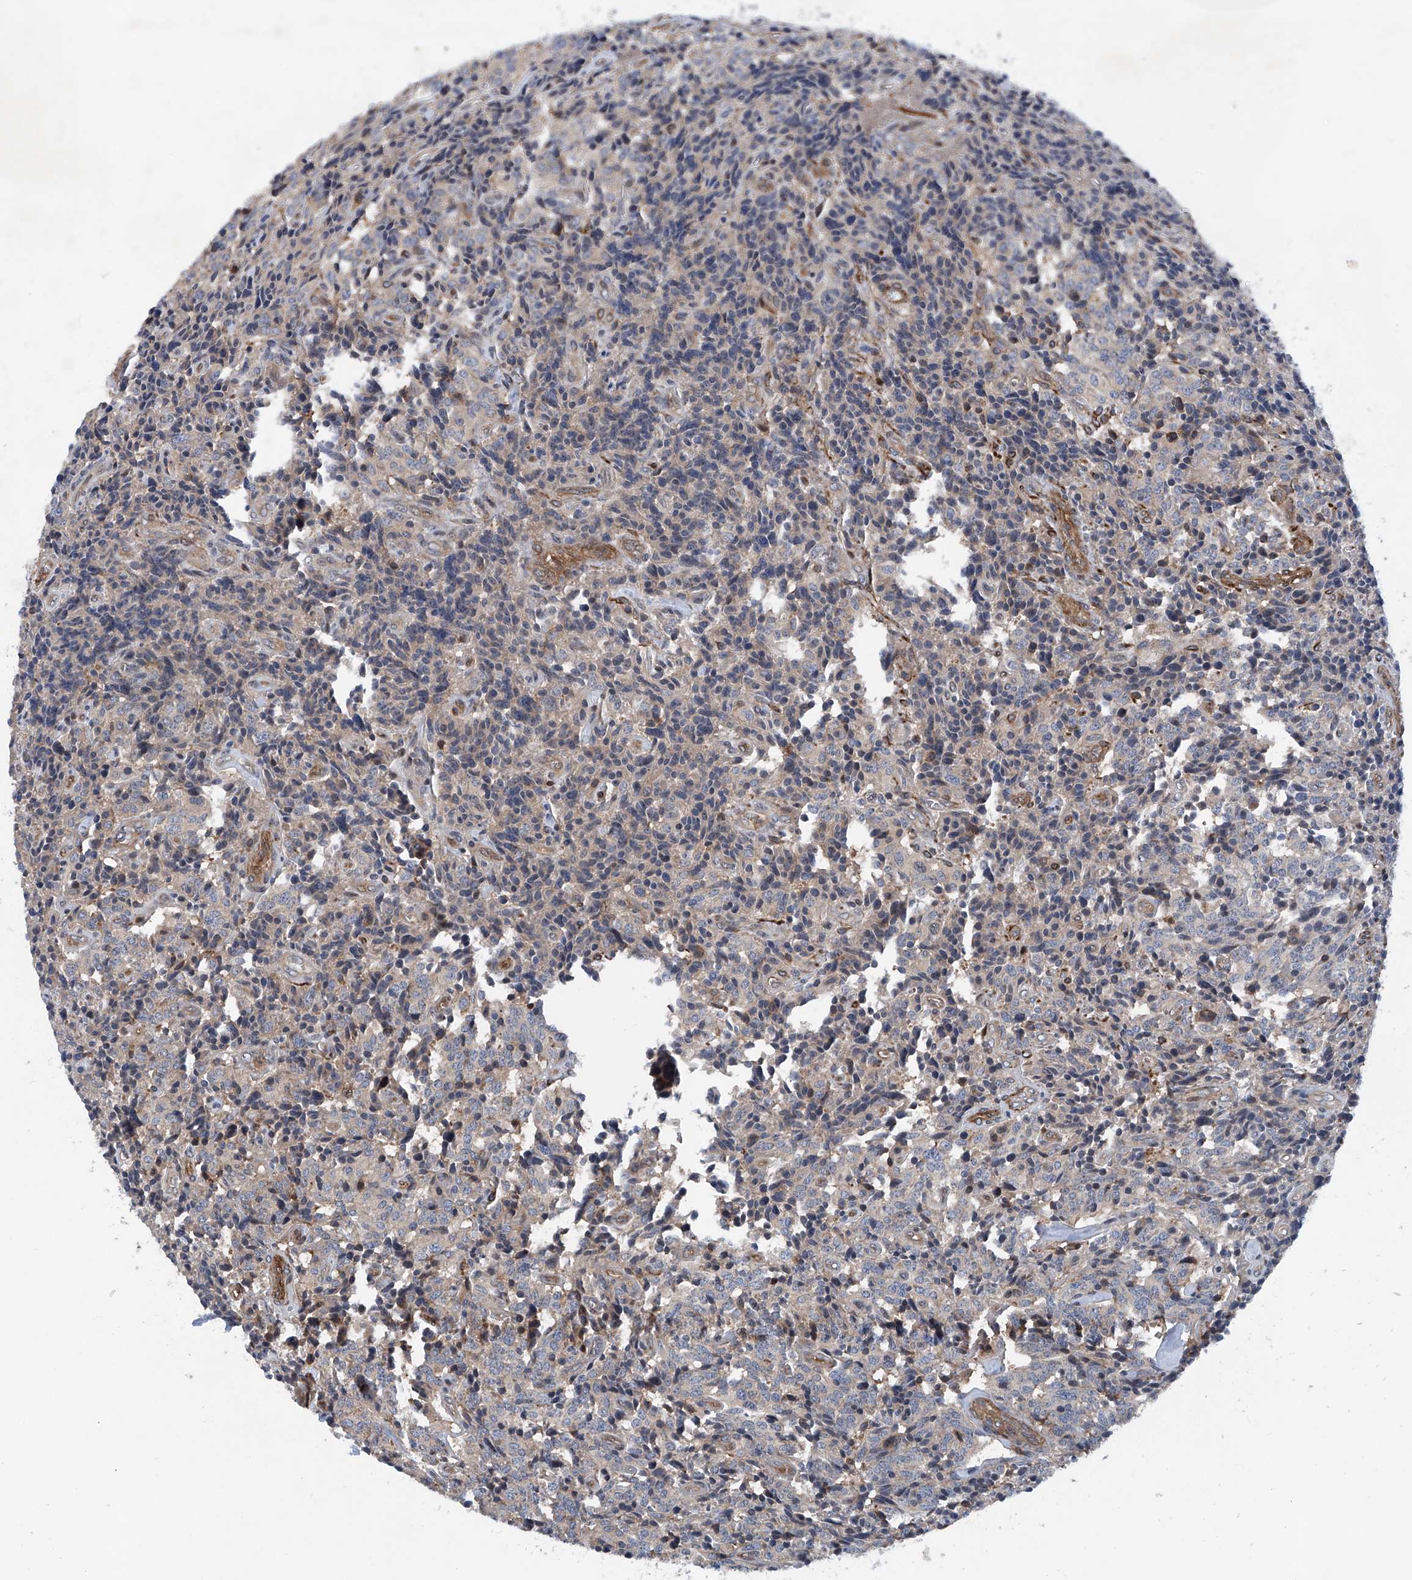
{"staining": {"intensity": "negative", "quantity": "none", "location": "none"}, "tissue": "carcinoid", "cell_type": "Tumor cells", "image_type": "cancer", "snomed": [{"axis": "morphology", "description": "Carcinoid, malignant, NOS"}, {"axis": "topography", "description": "Lung"}], "caption": "An immunohistochemistry (IHC) image of carcinoid is shown. There is no staining in tumor cells of carcinoid. (Immunohistochemistry (ihc), brightfield microscopy, high magnification).", "gene": "NT5C3A", "patient": {"sex": "female", "age": 46}}